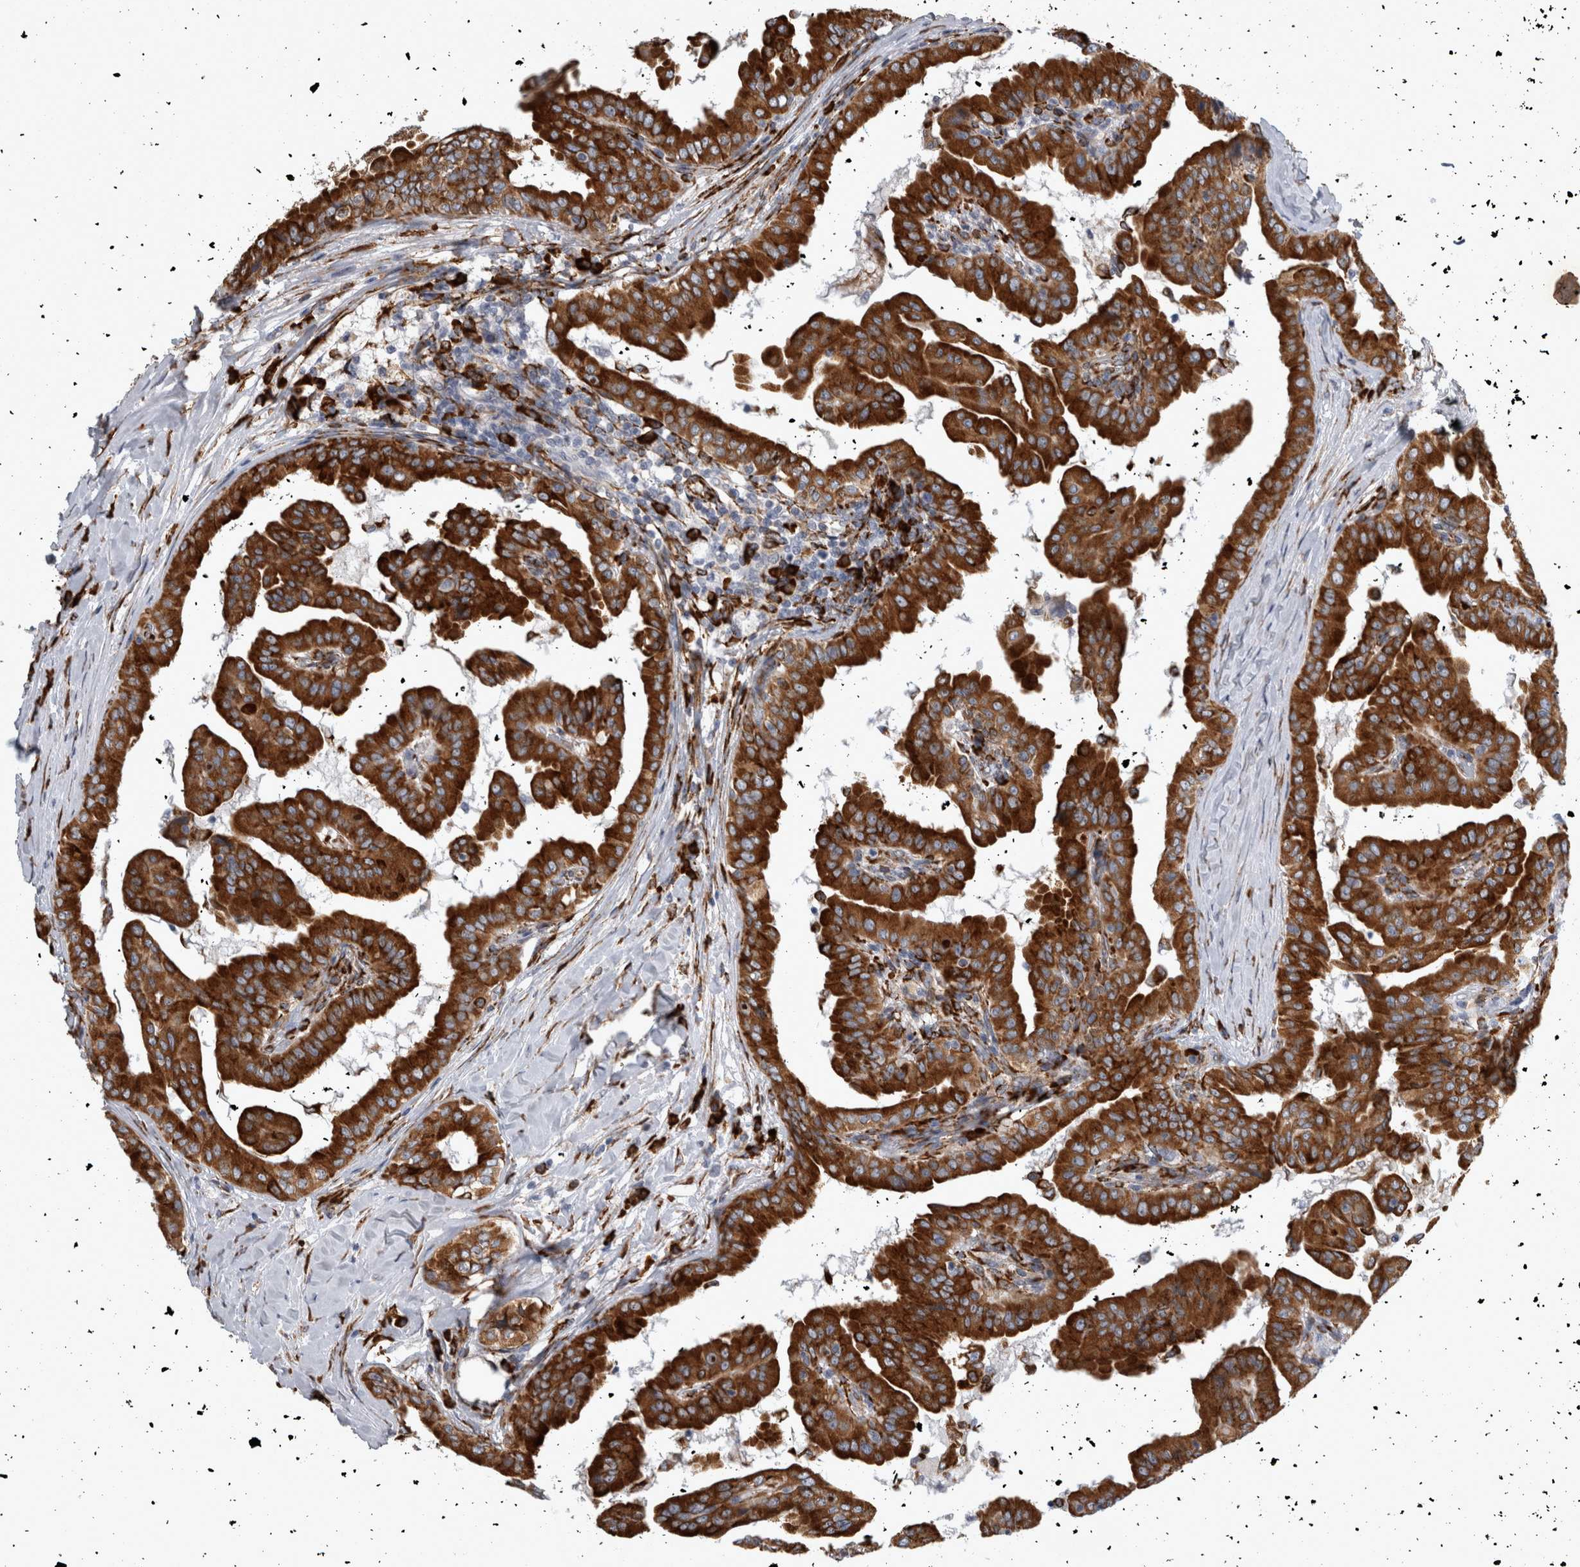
{"staining": {"intensity": "strong", "quantity": ">75%", "location": "cytoplasmic/membranous"}, "tissue": "thyroid cancer", "cell_type": "Tumor cells", "image_type": "cancer", "snomed": [{"axis": "morphology", "description": "Papillary adenocarcinoma, NOS"}, {"axis": "topography", "description": "Thyroid gland"}], "caption": "Thyroid cancer (papillary adenocarcinoma) stained with immunohistochemistry (IHC) exhibits strong cytoplasmic/membranous positivity in about >75% of tumor cells.", "gene": "FHIP2B", "patient": {"sex": "male", "age": 33}}